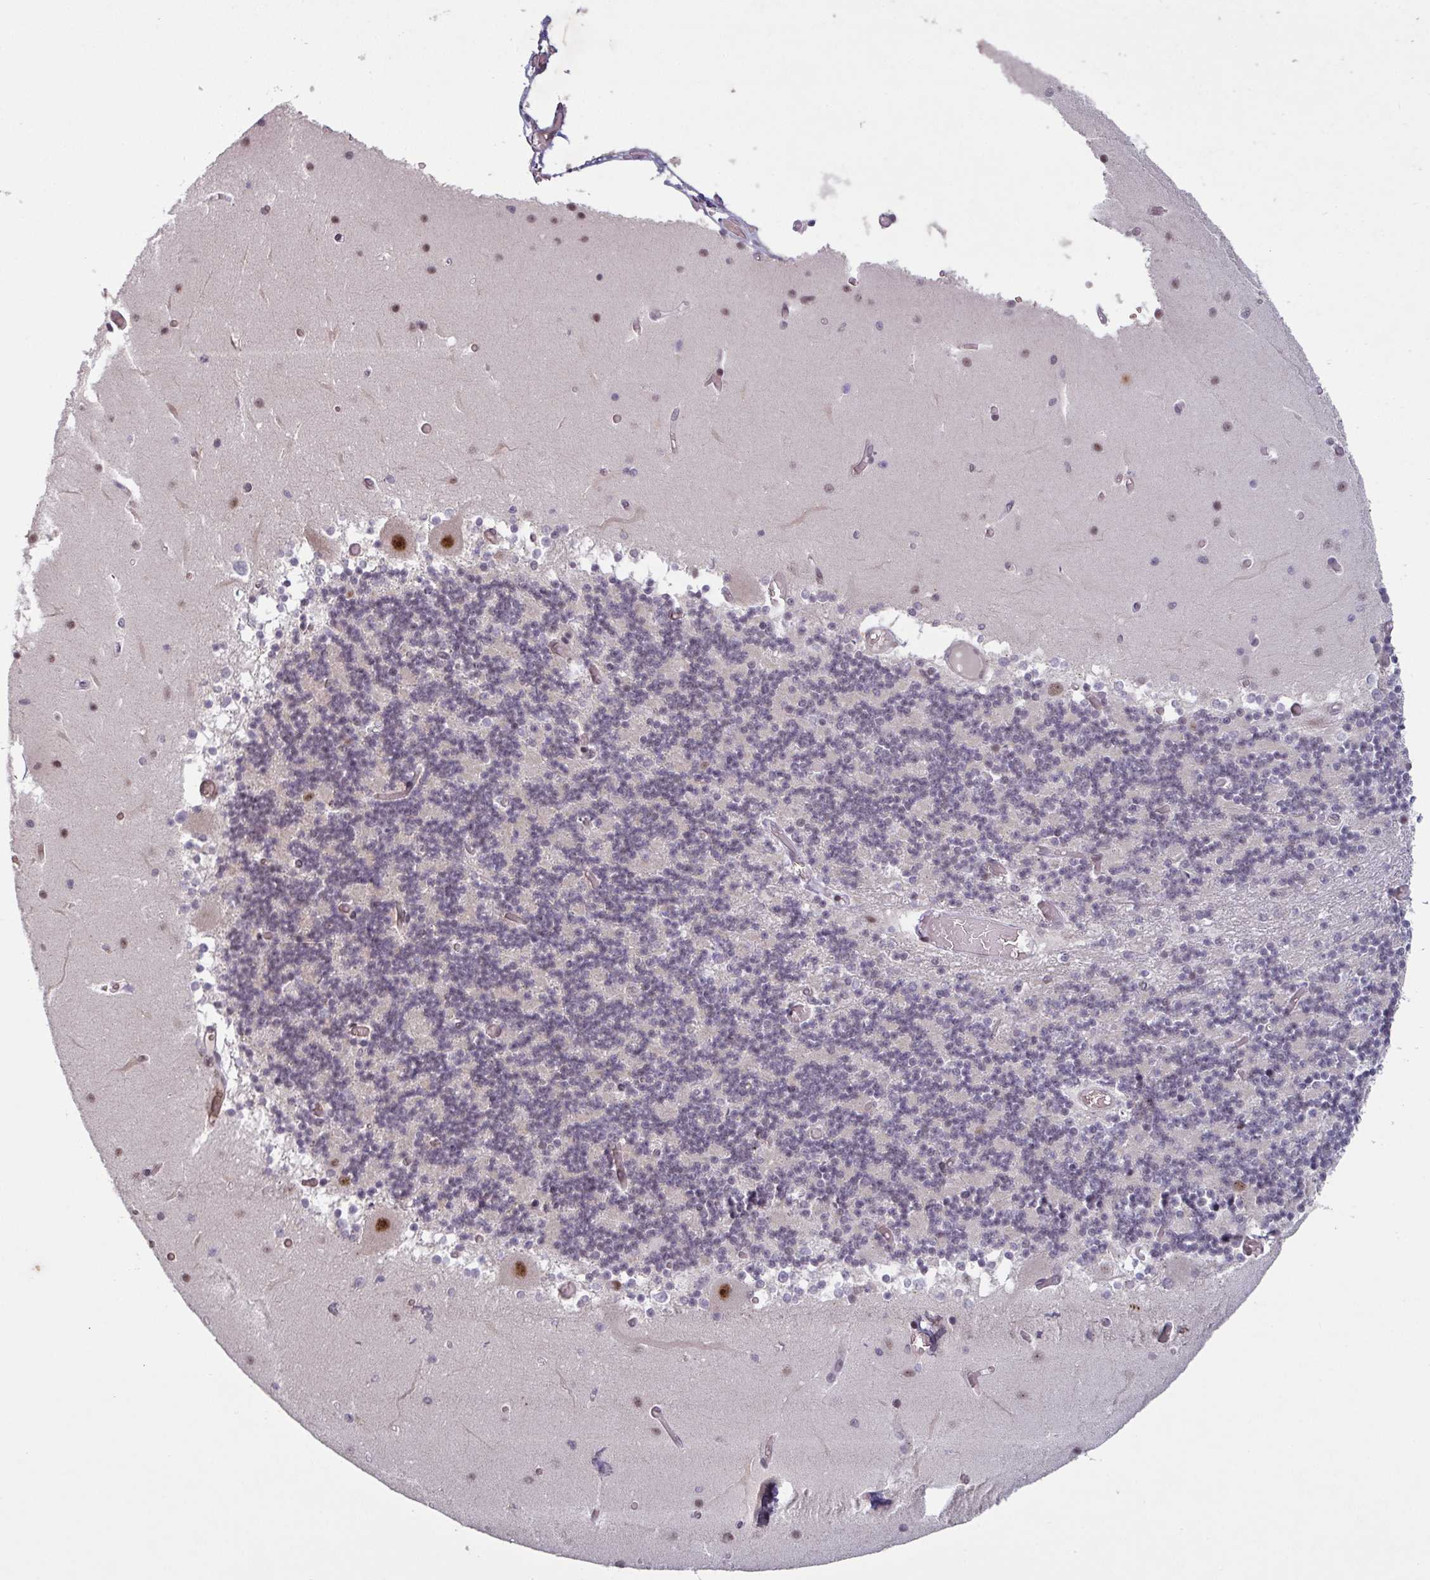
{"staining": {"intensity": "weak", "quantity": "25%-75%", "location": "nuclear"}, "tissue": "cerebellum", "cell_type": "Cells in granular layer", "image_type": "normal", "snomed": [{"axis": "morphology", "description": "Normal tissue, NOS"}, {"axis": "topography", "description": "Cerebellum"}], "caption": "This image demonstrates immunohistochemistry (IHC) staining of benign human cerebellum, with low weak nuclear staining in about 25%-75% of cells in granular layer.", "gene": "NLRP13", "patient": {"sex": "female", "age": 28}}